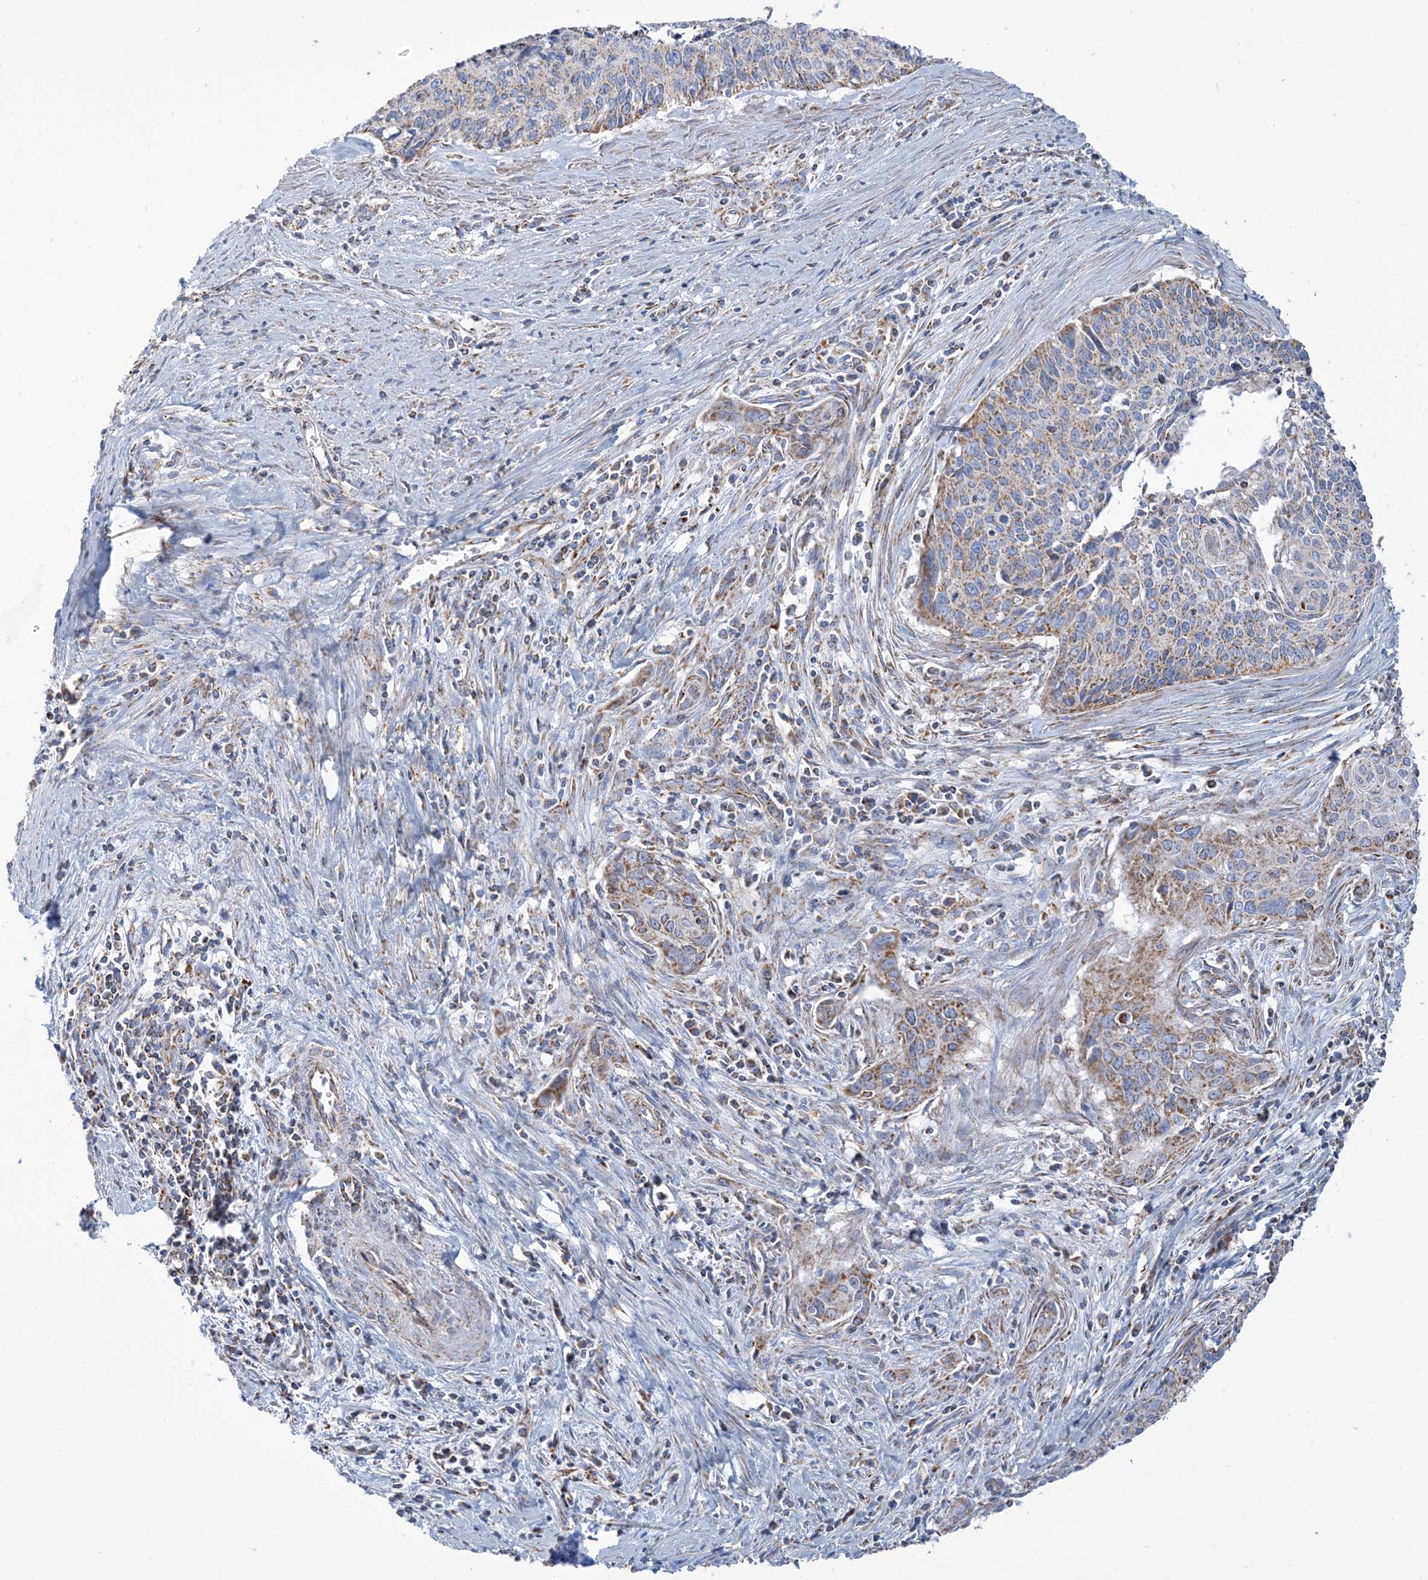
{"staining": {"intensity": "moderate", "quantity": ">75%", "location": "cytoplasmic/membranous"}, "tissue": "cervical cancer", "cell_type": "Tumor cells", "image_type": "cancer", "snomed": [{"axis": "morphology", "description": "Squamous cell carcinoma, NOS"}, {"axis": "topography", "description": "Cervix"}], "caption": "Brown immunohistochemical staining in human cervical cancer (squamous cell carcinoma) displays moderate cytoplasmic/membranous positivity in about >75% of tumor cells.", "gene": "SAMM50", "patient": {"sex": "female", "age": 55}}